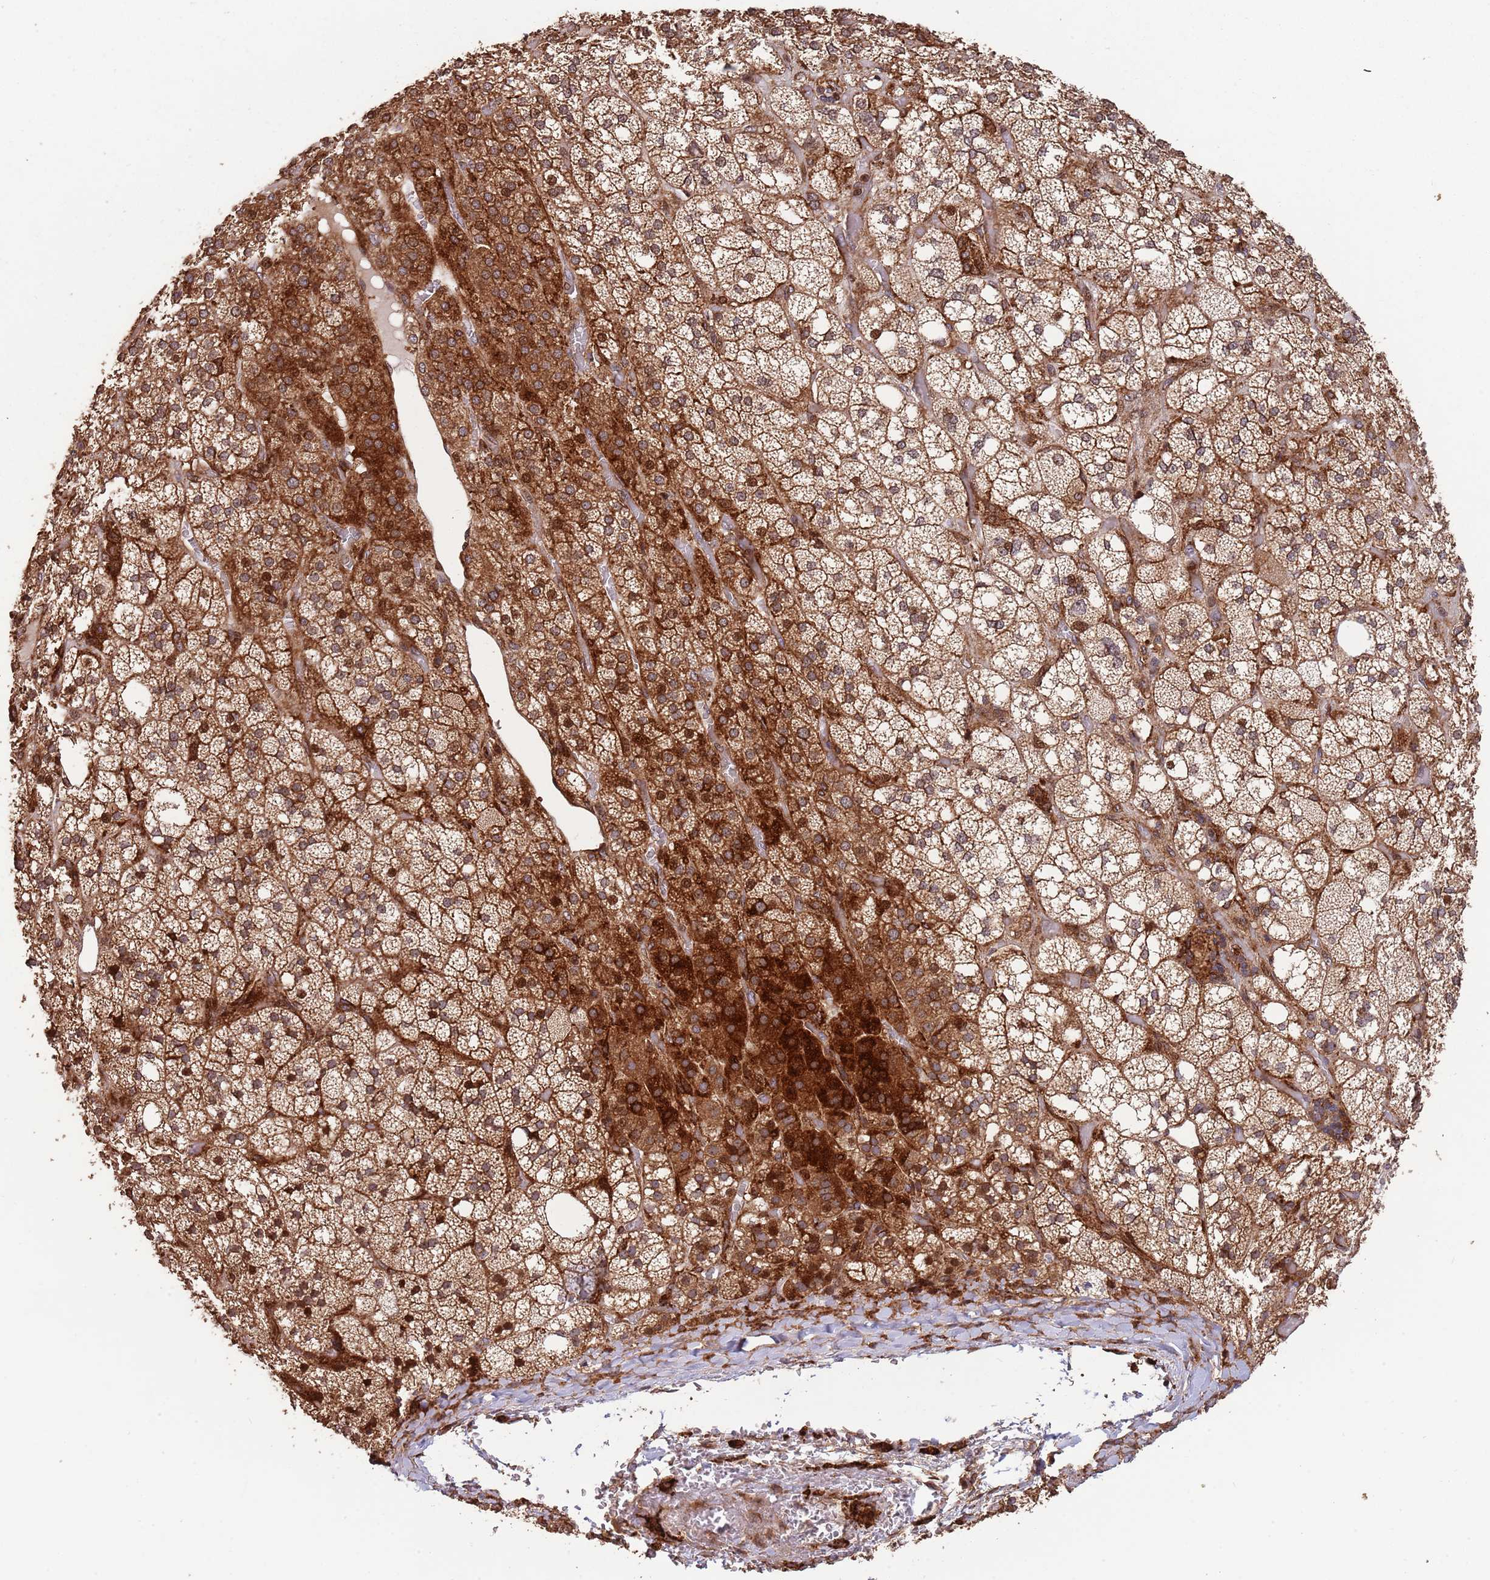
{"staining": {"intensity": "strong", "quantity": ">75%", "location": "cytoplasmic/membranous"}, "tissue": "adrenal gland", "cell_type": "Glandular cells", "image_type": "normal", "snomed": [{"axis": "morphology", "description": "Normal tissue, NOS"}, {"axis": "topography", "description": "Adrenal gland"}], "caption": "Immunohistochemical staining of normal adrenal gland shows strong cytoplasmic/membranous protein staining in approximately >75% of glandular cells.", "gene": "ZNF428", "patient": {"sex": "male", "age": 61}}